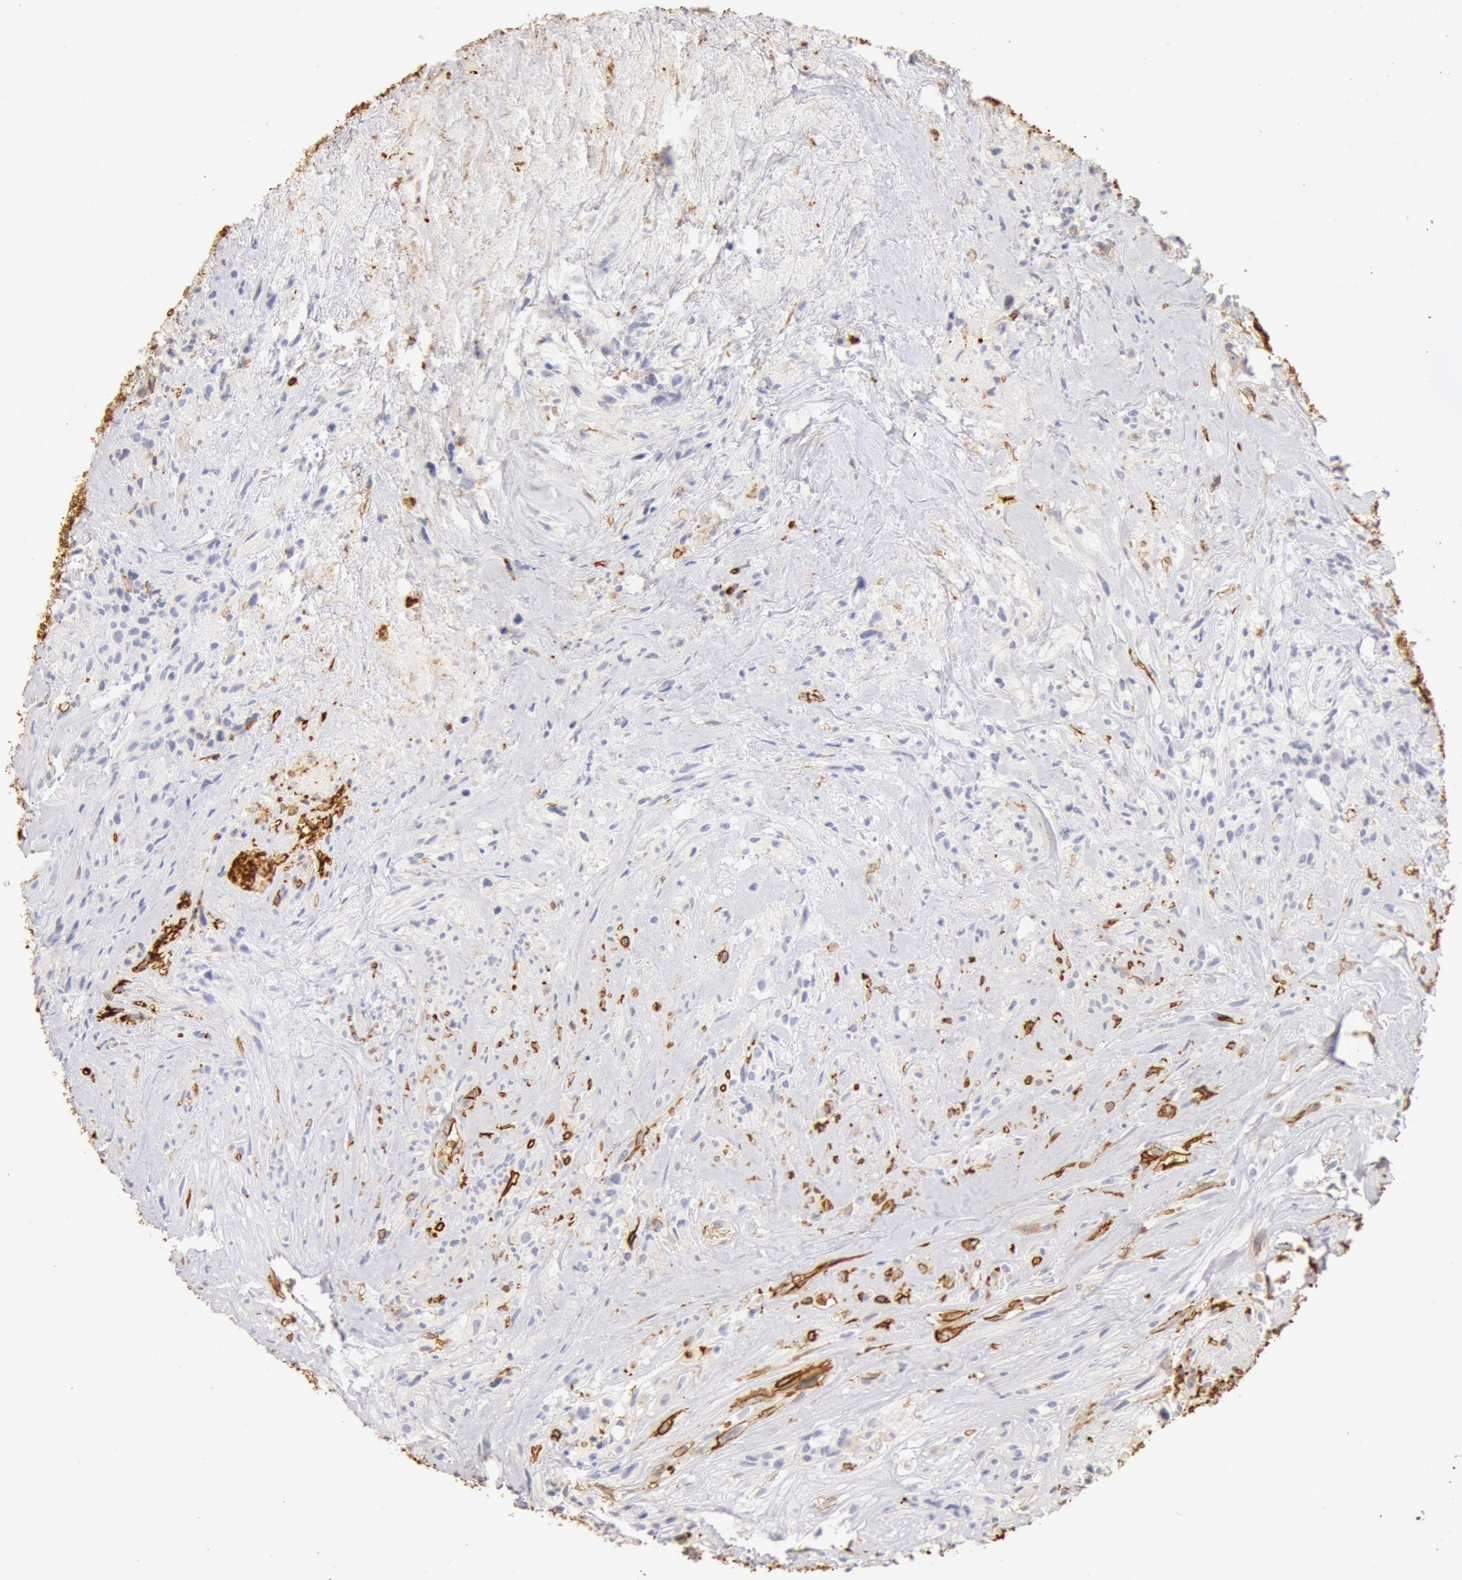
{"staining": {"intensity": "negative", "quantity": "none", "location": "none"}, "tissue": "glioma", "cell_type": "Tumor cells", "image_type": "cancer", "snomed": [{"axis": "morphology", "description": "Glioma, malignant, High grade"}, {"axis": "topography", "description": "Brain"}], "caption": "A micrograph of human glioma is negative for staining in tumor cells. The staining is performed using DAB (3,3'-diaminobenzidine) brown chromogen with nuclei counter-stained in using hematoxylin.", "gene": "AQP1", "patient": {"sex": "male", "age": 48}}